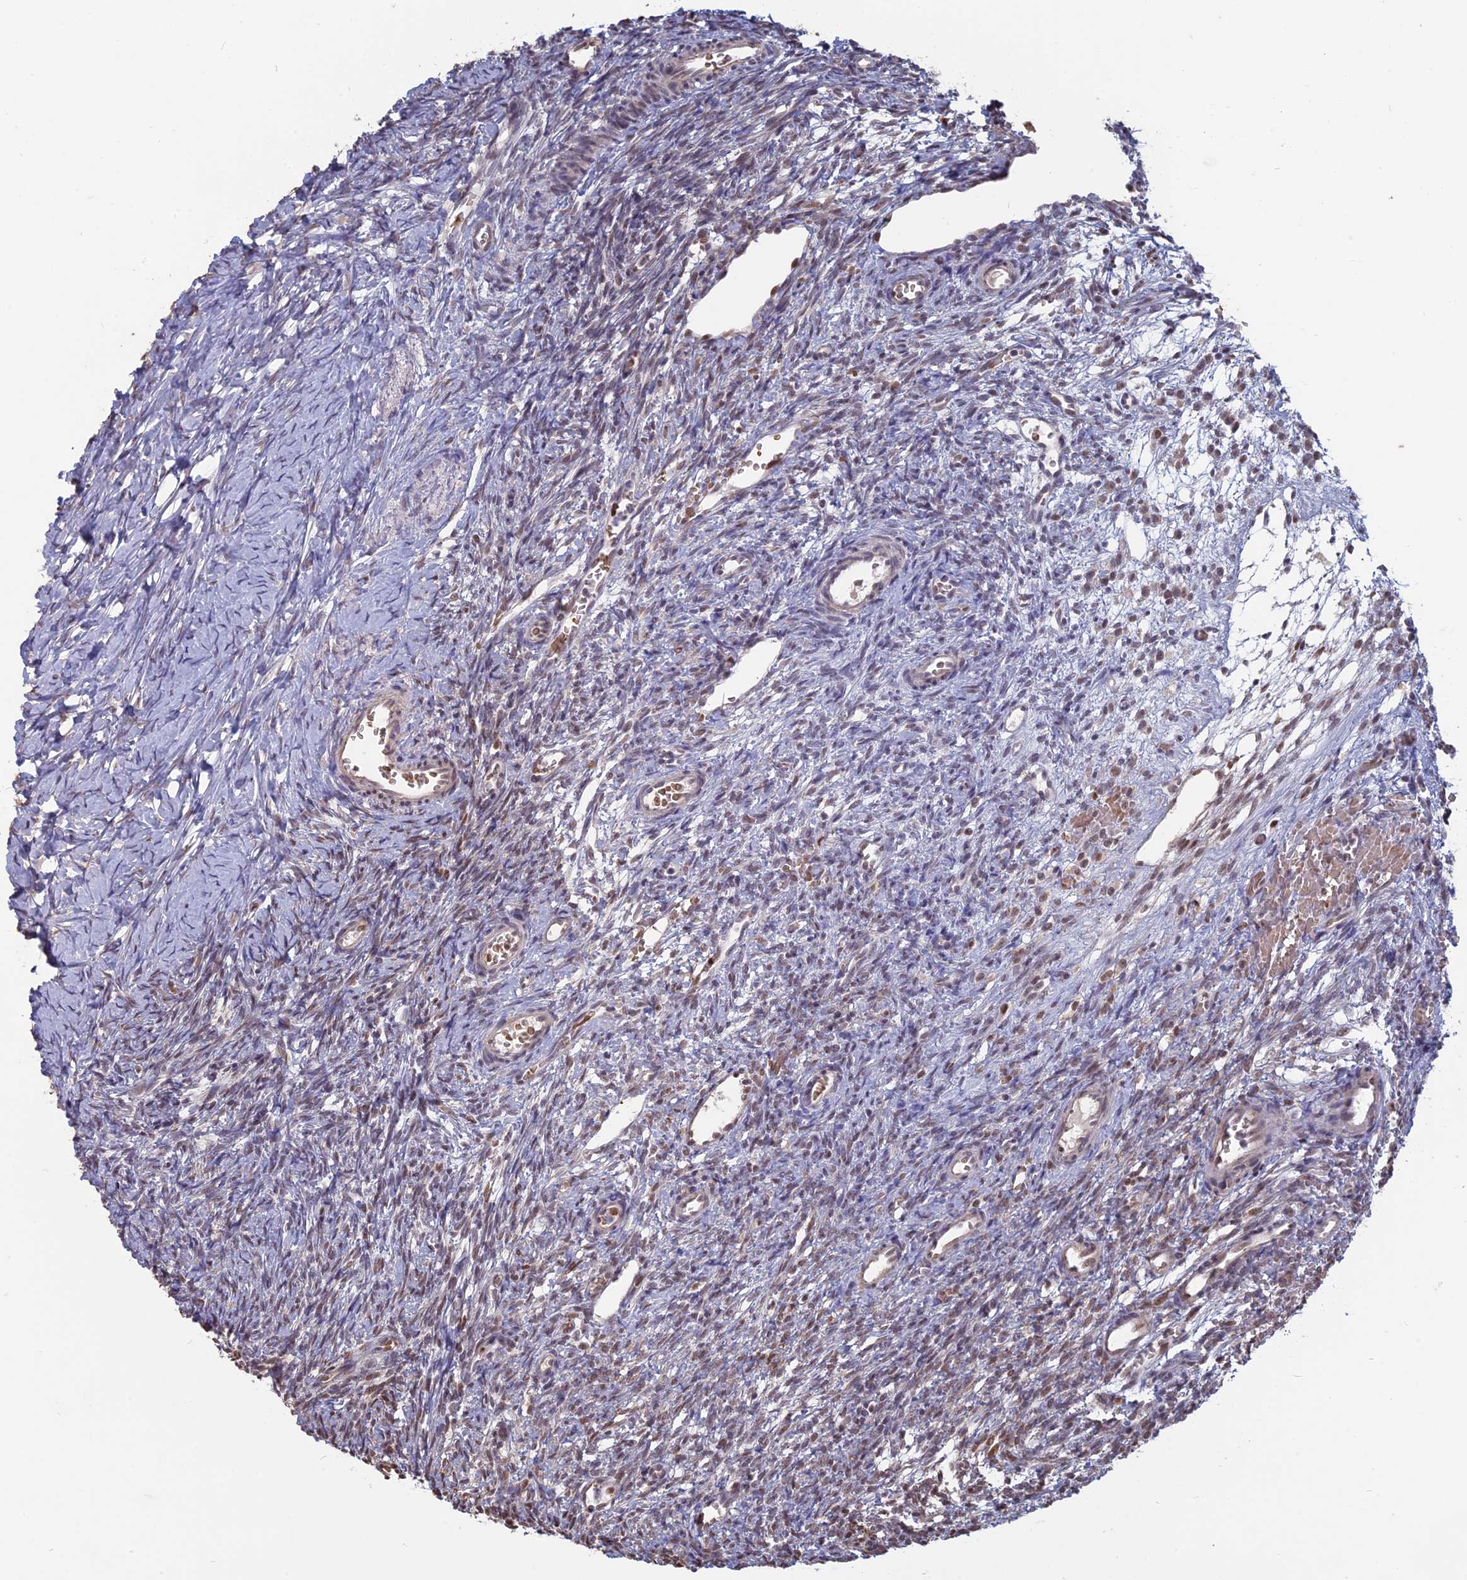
{"staining": {"intensity": "weak", "quantity": "25%-75%", "location": "nuclear"}, "tissue": "ovary", "cell_type": "Ovarian stroma cells", "image_type": "normal", "snomed": [{"axis": "morphology", "description": "Normal tissue, NOS"}, {"axis": "topography", "description": "Ovary"}], "caption": "Immunohistochemical staining of normal ovary reveals low levels of weak nuclear expression in approximately 25%-75% of ovarian stroma cells.", "gene": "MFAP1", "patient": {"sex": "female", "age": 39}}